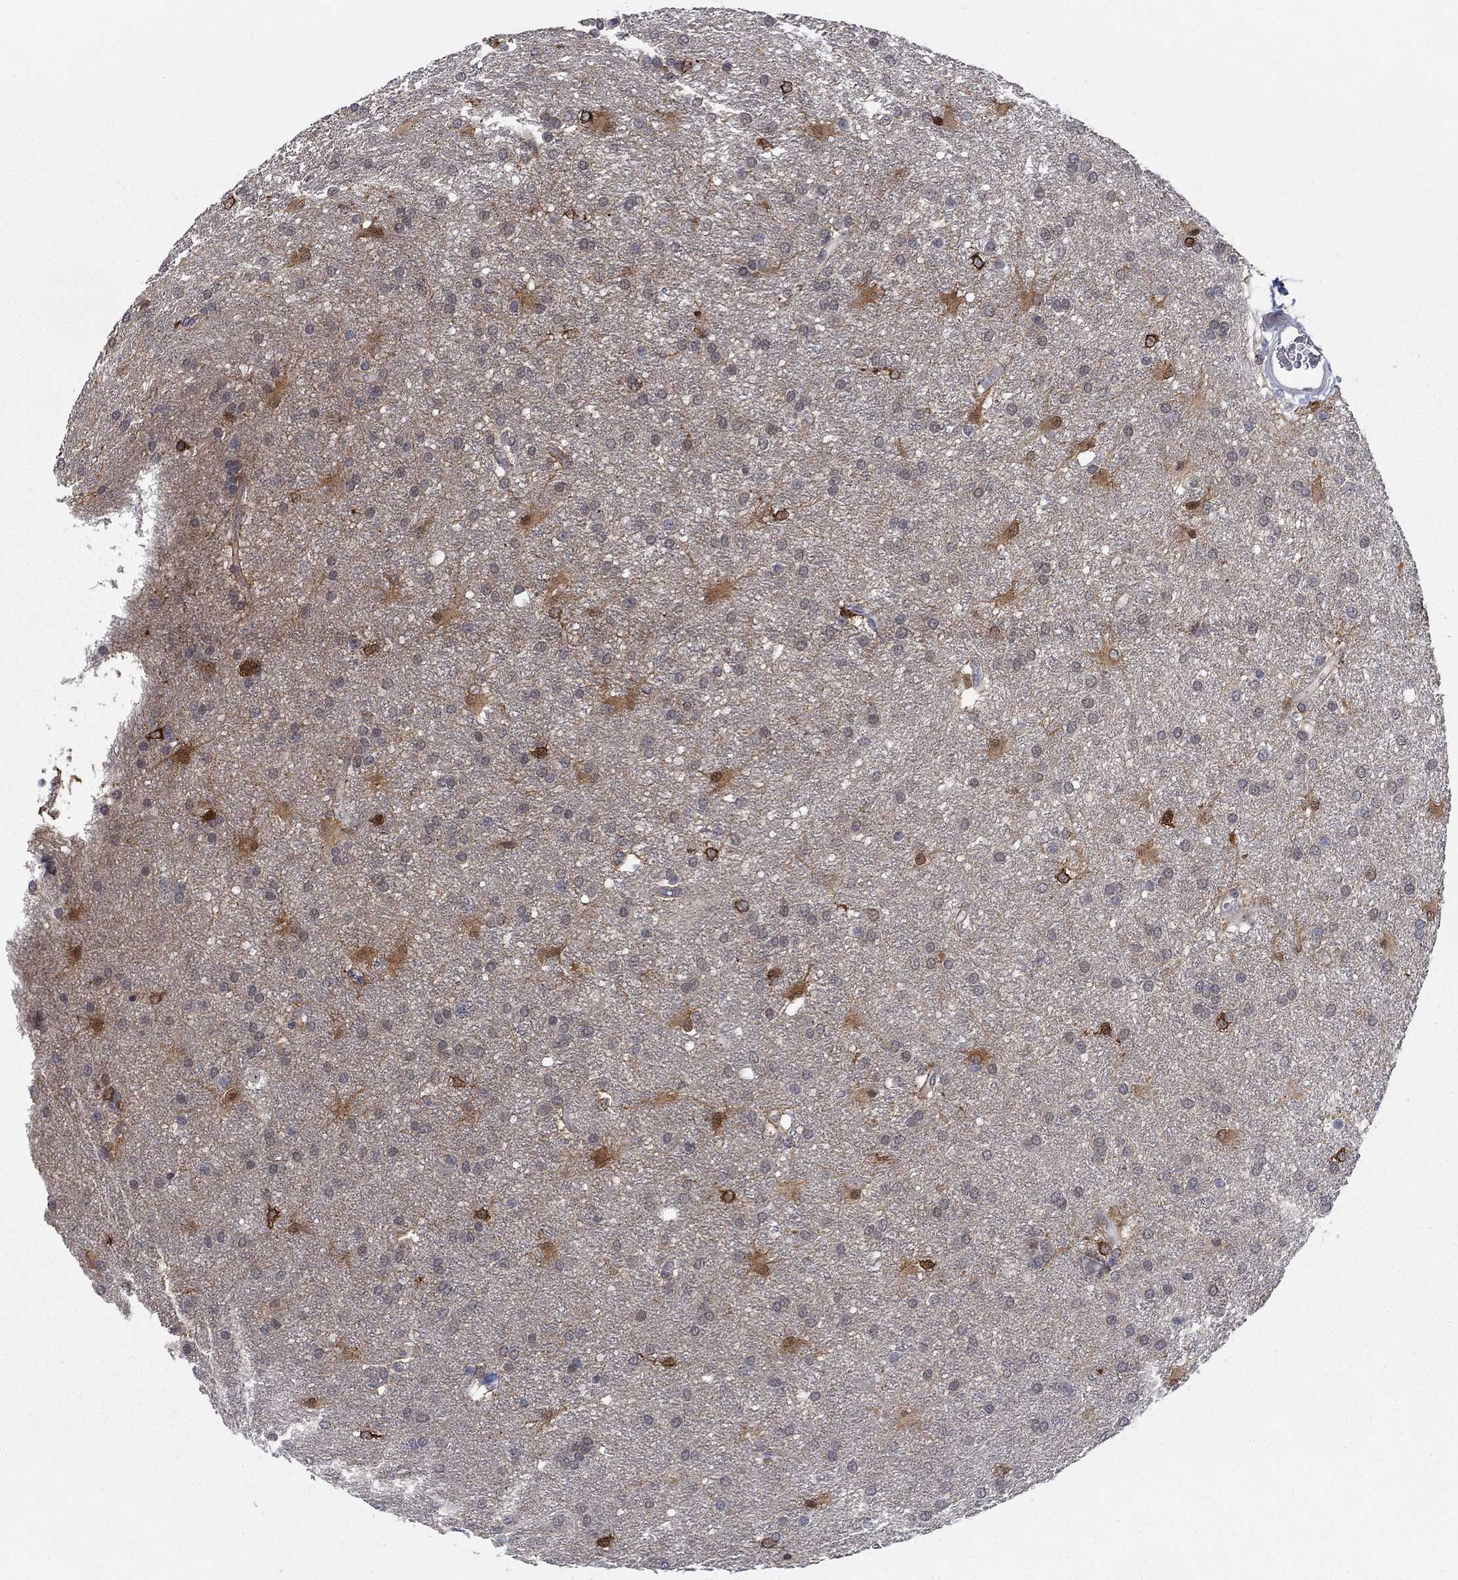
{"staining": {"intensity": "strong", "quantity": "<25%", "location": "cytoplasmic/membranous"}, "tissue": "glioma", "cell_type": "Tumor cells", "image_type": "cancer", "snomed": [{"axis": "morphology", "description": "Glioma, malignant, Low grade"}, {"axis": "topography", "description": "Brain"}], "caption": "Low-grade glioma (malignant) stained with DAB immunohistochemistry displays medium levels of strong cytoplasmic/membranous expression in about <25% of tumor cells.", "gene": "MTSS2", "patient": {"sex": "female", "age": 32}}